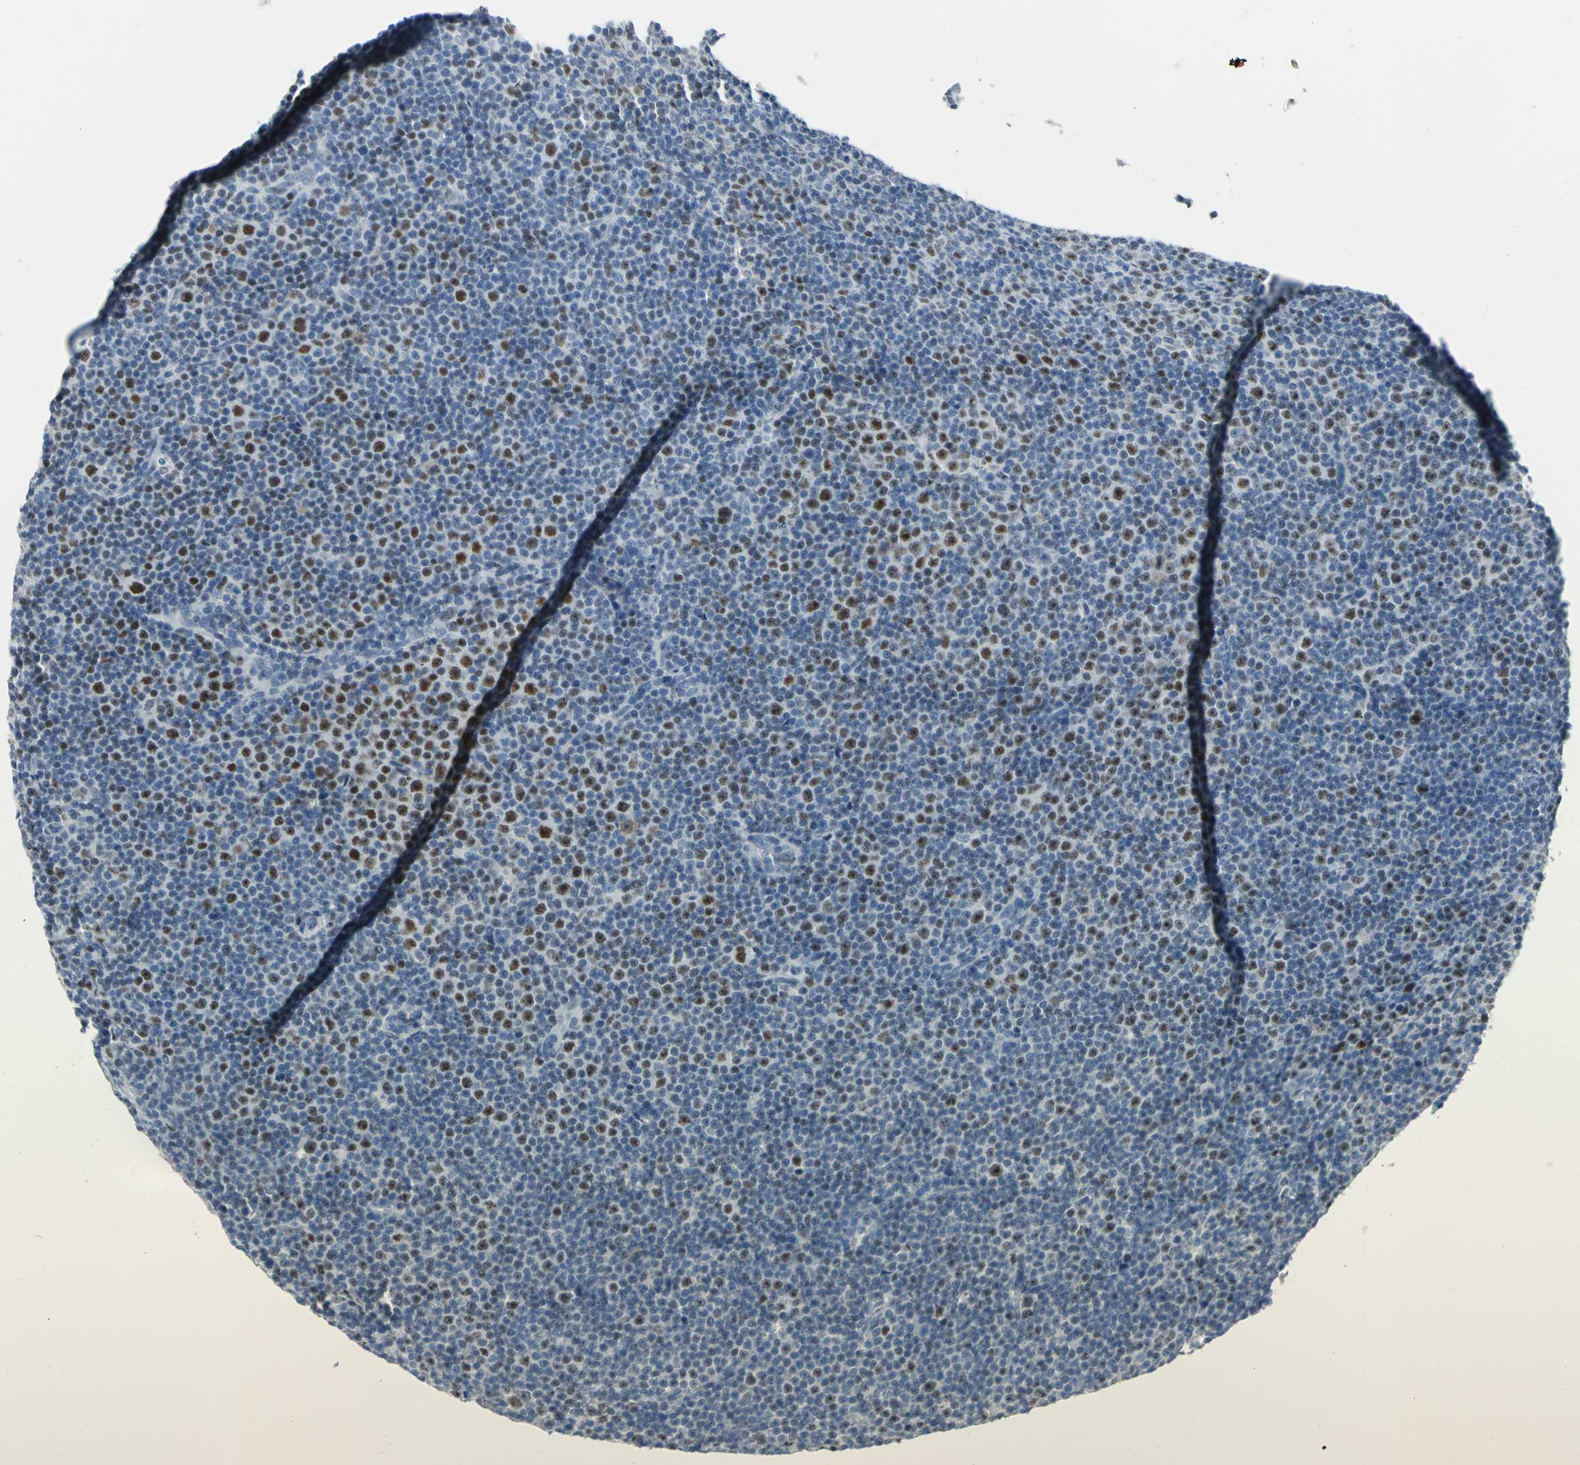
{"staining": {"intensity": "moderate", "quantity": "25%-75%", "location": "nuclear"}, "tissue": "lymphoma", "cell_type": "Tumor cells", "image_type": "cancer", "snomed": [{"axis": "morphology", "description": "Malignant lymphoma, non-Hodgkin's type, Low grade"}, {"axis": "topography", "description": "Lymph node"}], "caption": "An immunohistochemistry image of neoplastic tissue is shown. Protein staining in brown highlights moderate nuclear positivity in lymphoma within tumor cells.", "gene": "NAB2", "patient": {"sex": "female", "age": 67}}